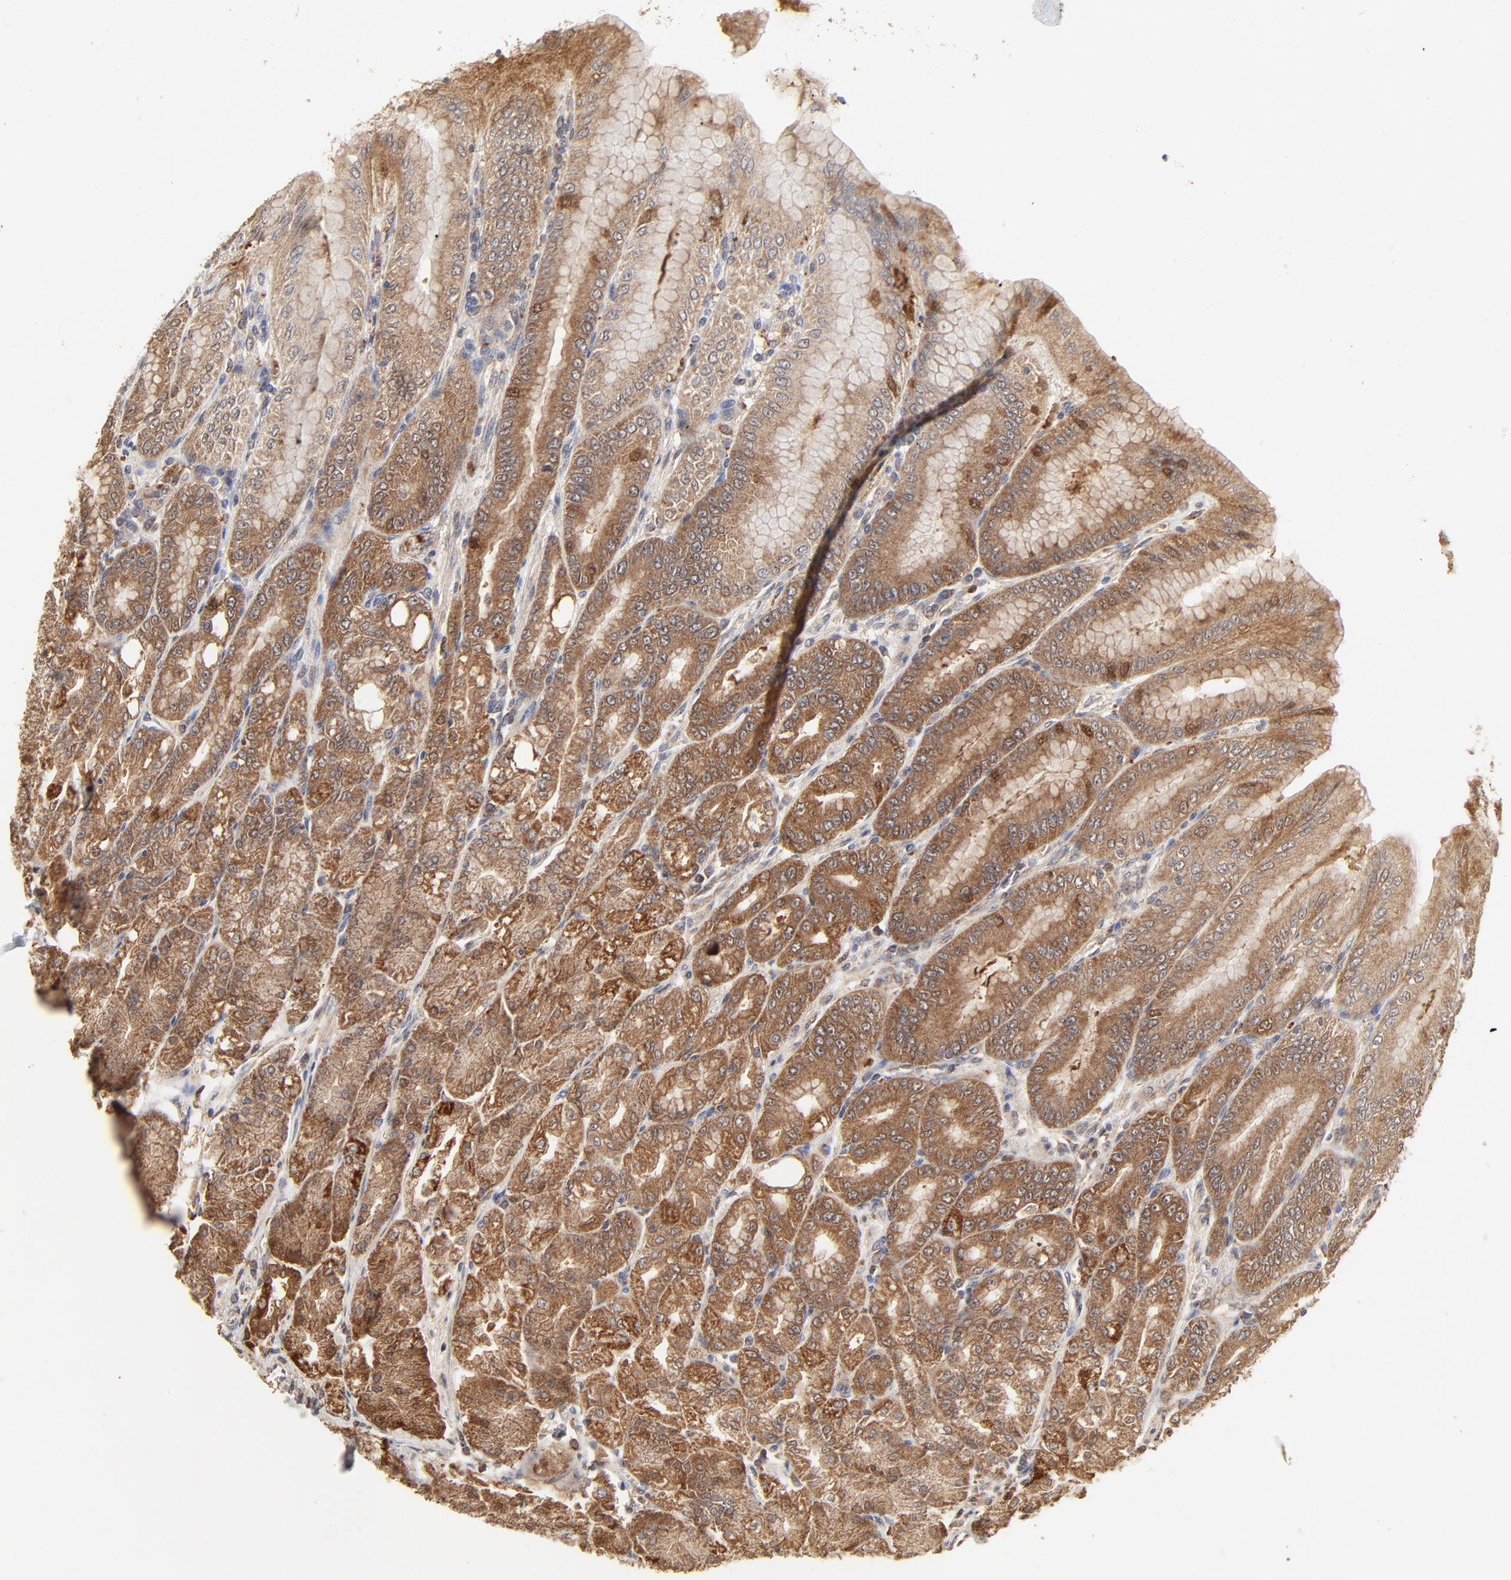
{"staining": {"intensity": "strong", "quantity": ">75%", "location": "cytoplasmic/membranous"}, "tissue": "stomach", "cell_type": "Glandular cells", "image_type": "normal", "snomed": [{"axis": "morphology", "description": "Normal tissue, NOS"}, {"axis": "topography", "description": "Stomach, lower"}], "caption": "A brown stain labels strong cytoplasmic/membranous staining of a protein in glandular cells of unremarkable human stomach.", "gene": "LGALS3", "patient": {"sex": "male", "age": 71}}